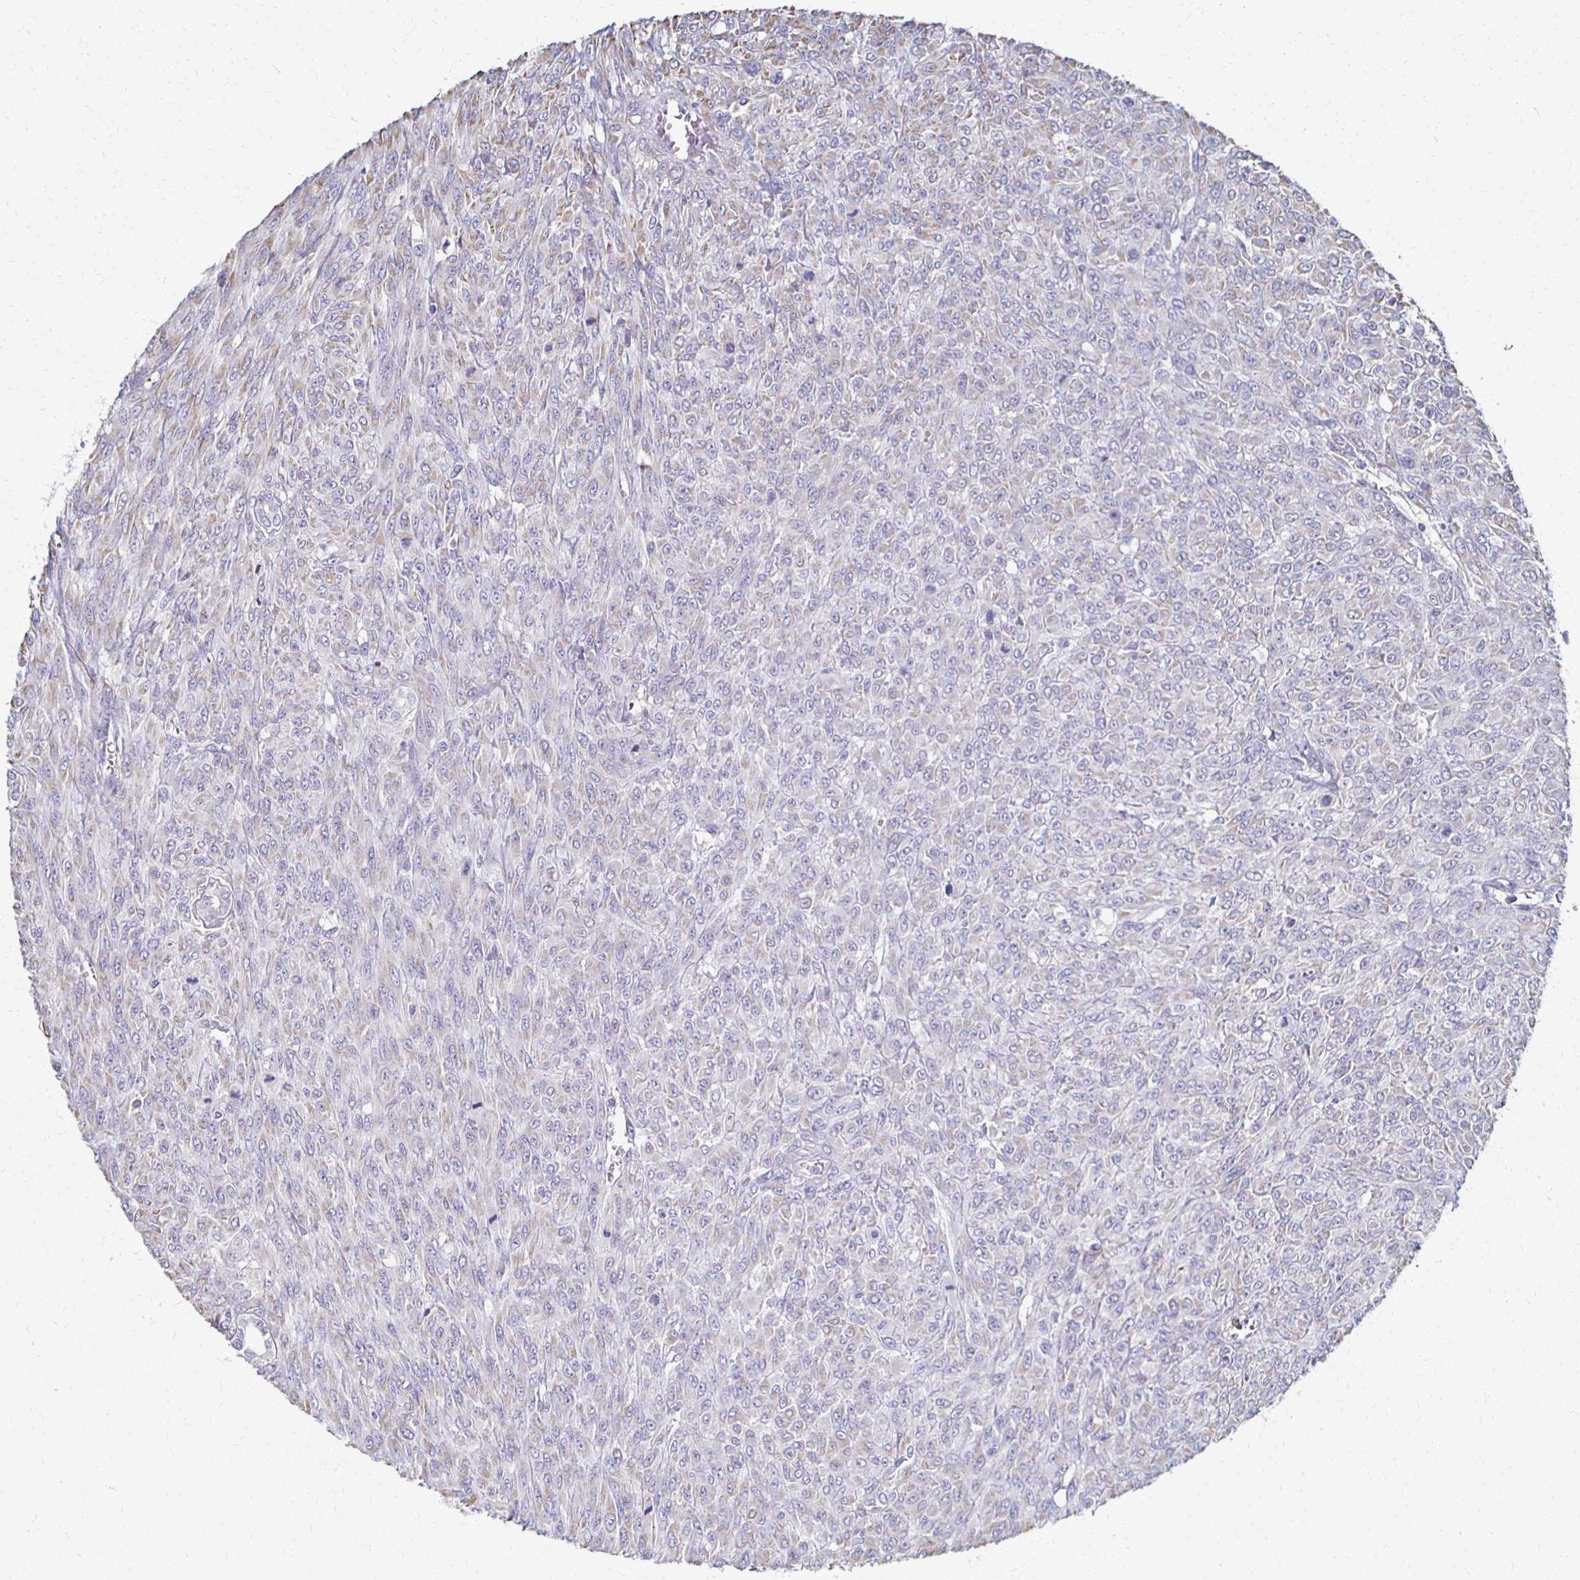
{"staining": {"intensity": "negative", "quantity": "none", "location": "none"}, "tissue": "renal cancer", "cell_type": "Tumor cells", "image_type": "cancer", "snomed": [{"axis": "morphology", "description": "Adenocarcinoma, NOS"}, {"axis": "topography", "description": "Kidney"}], "caption": "The image reveals no significant expression in tumor cells of renal cancer.", "gene": "ATP1A3", "patient": {"sex": "male", "age": 58}}